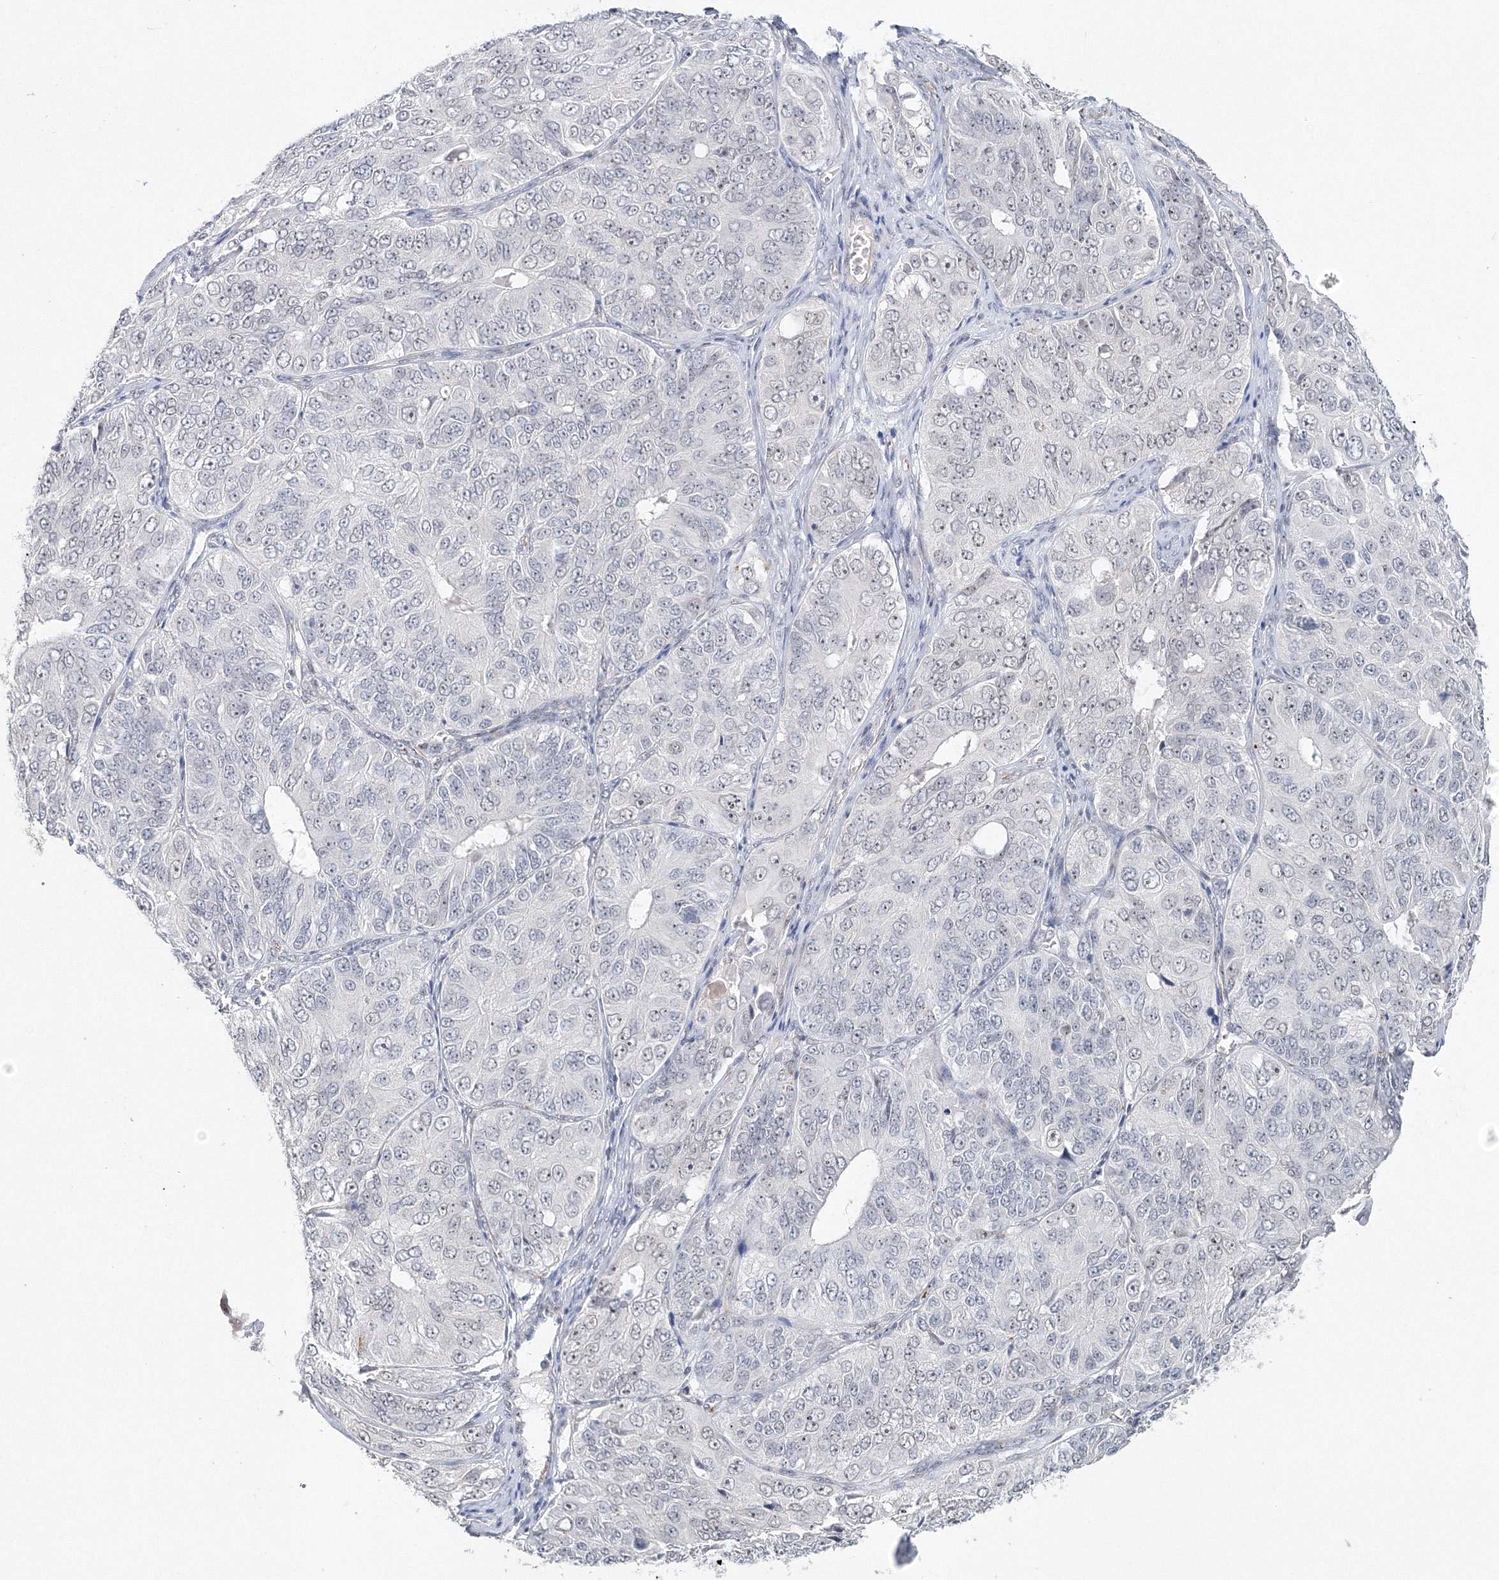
{"staining": {"intensity": "negative", "quantity": "none", "location": "none"}, "tissue": "ovarian cancer", "cell_type": "Tumor cells", "image_type": "cancer", "snomed": [{"axis": "morphology", "description": "Carcinoma, endometroid"}, {"axis": "topography", "description": "Ovary"}], "caption": "Immunohistochemistry histopathology image of human endometroid carcinoma (ovarian) stained for a protein (brown), which displays no staining in tumor cells. The staining is performed using DAB (3,3'-diaminobenzidine) brown chromogen with nuclei counter-stained in using hematoxylin.", "gene": "SIRT7", "patient": {"sex": "female", "age": 51}}